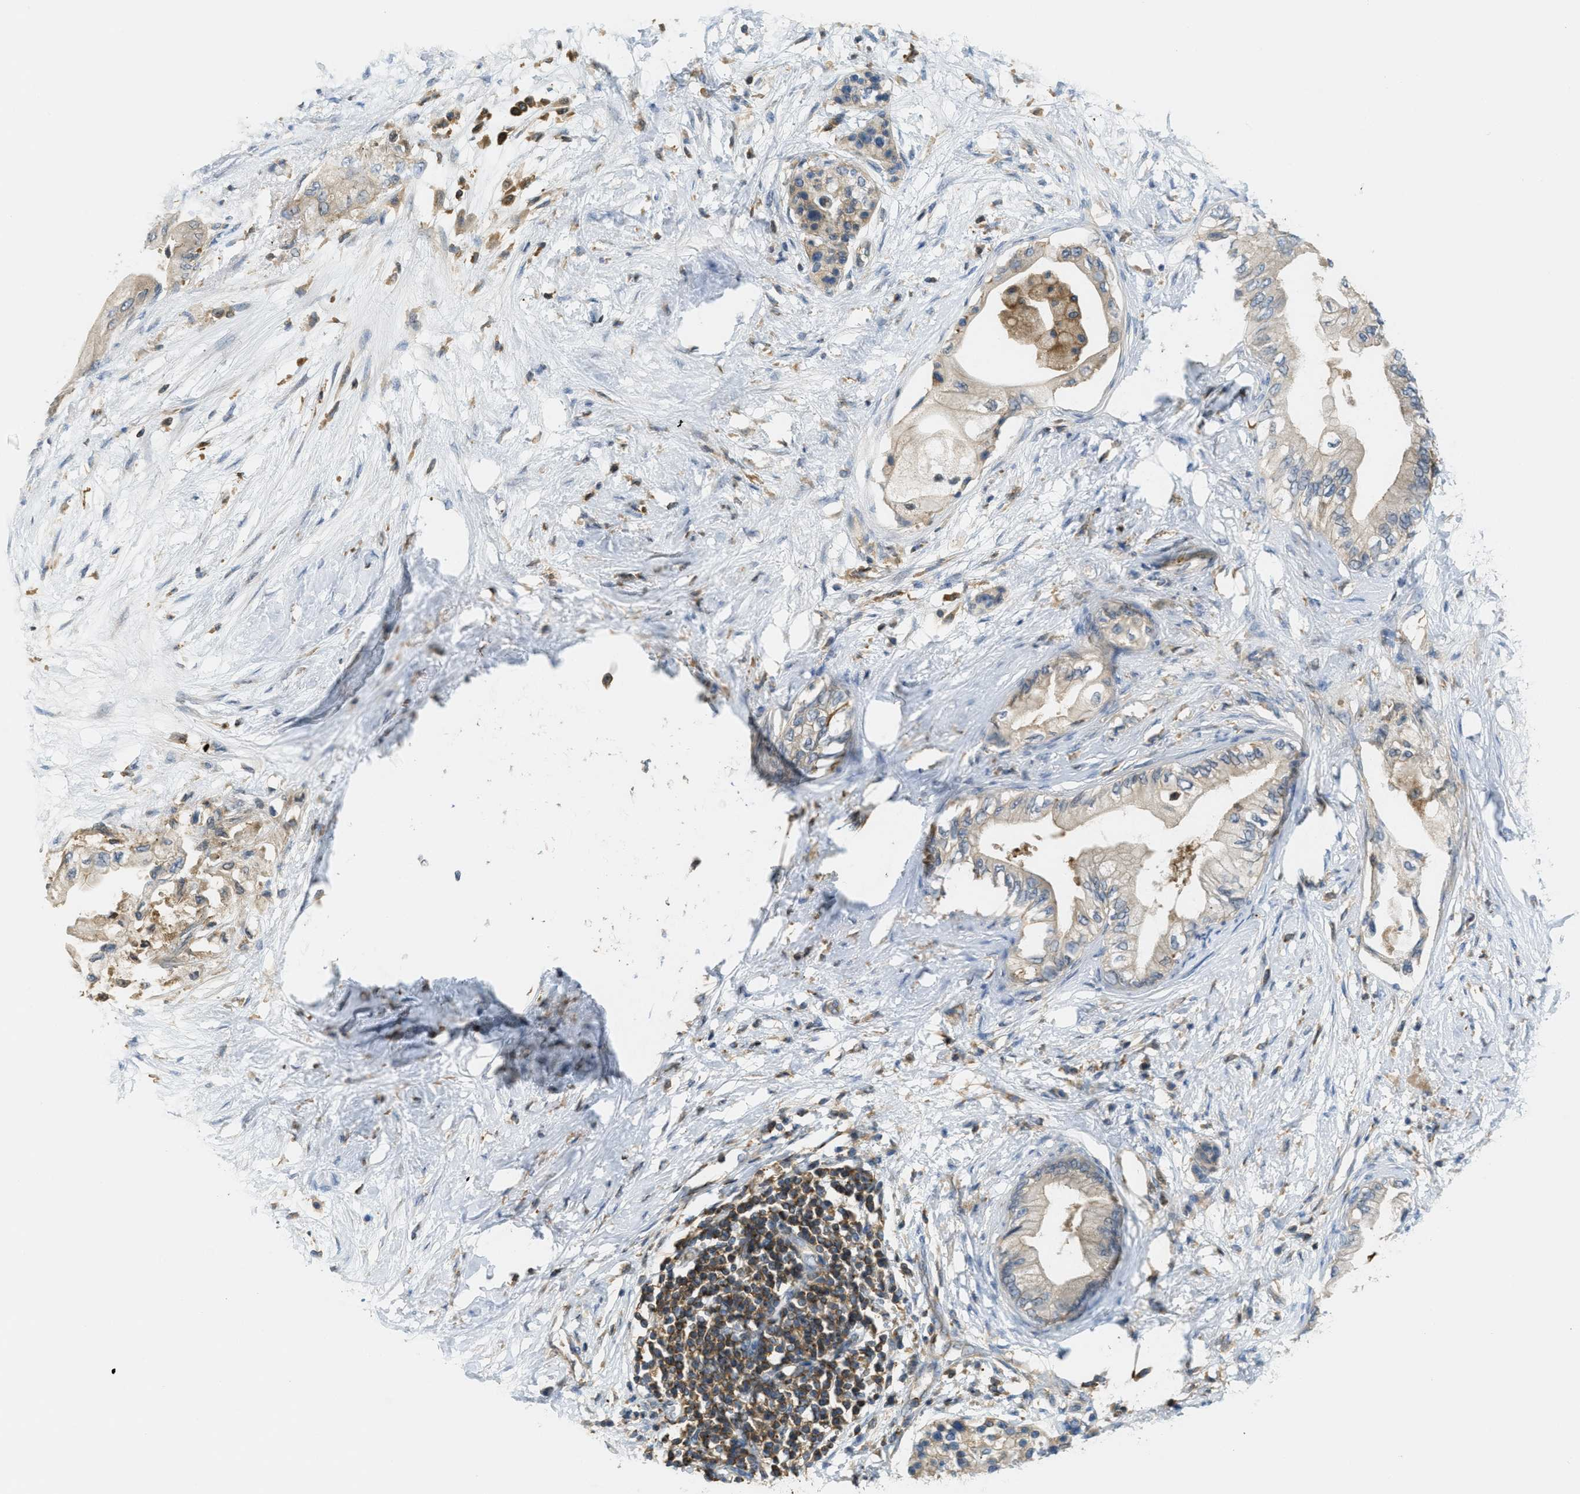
{"staining": {"intensity": "weak", "quantity": ">75%", "location": "cytoplasmic/membranous"}, "tissue": "pancreatic cancer", "cell_type": "Tumor cells", "image_type": "cancer", "snomed": [{"axis": "morphology", "description": "Normal tissue, NOS"}, {"axis": "morphology", "description": "Adenocarcinoma, NOS"}, {"axis": "topography", "description": "Pancreas"}, {"axis": "topography", "description": "Duodenum"}], "caption": "Immunohistochemistry (IHC) (DAB (3,3'-diaminobenzidine)) staining of human pancreatic adenocarcinoma demonstrates weak cytoplasmic/membranous protein expression in about >75% of tumor cells.", "gene": "GRIK2", "patient": {"sex": "female", "age": 60}}